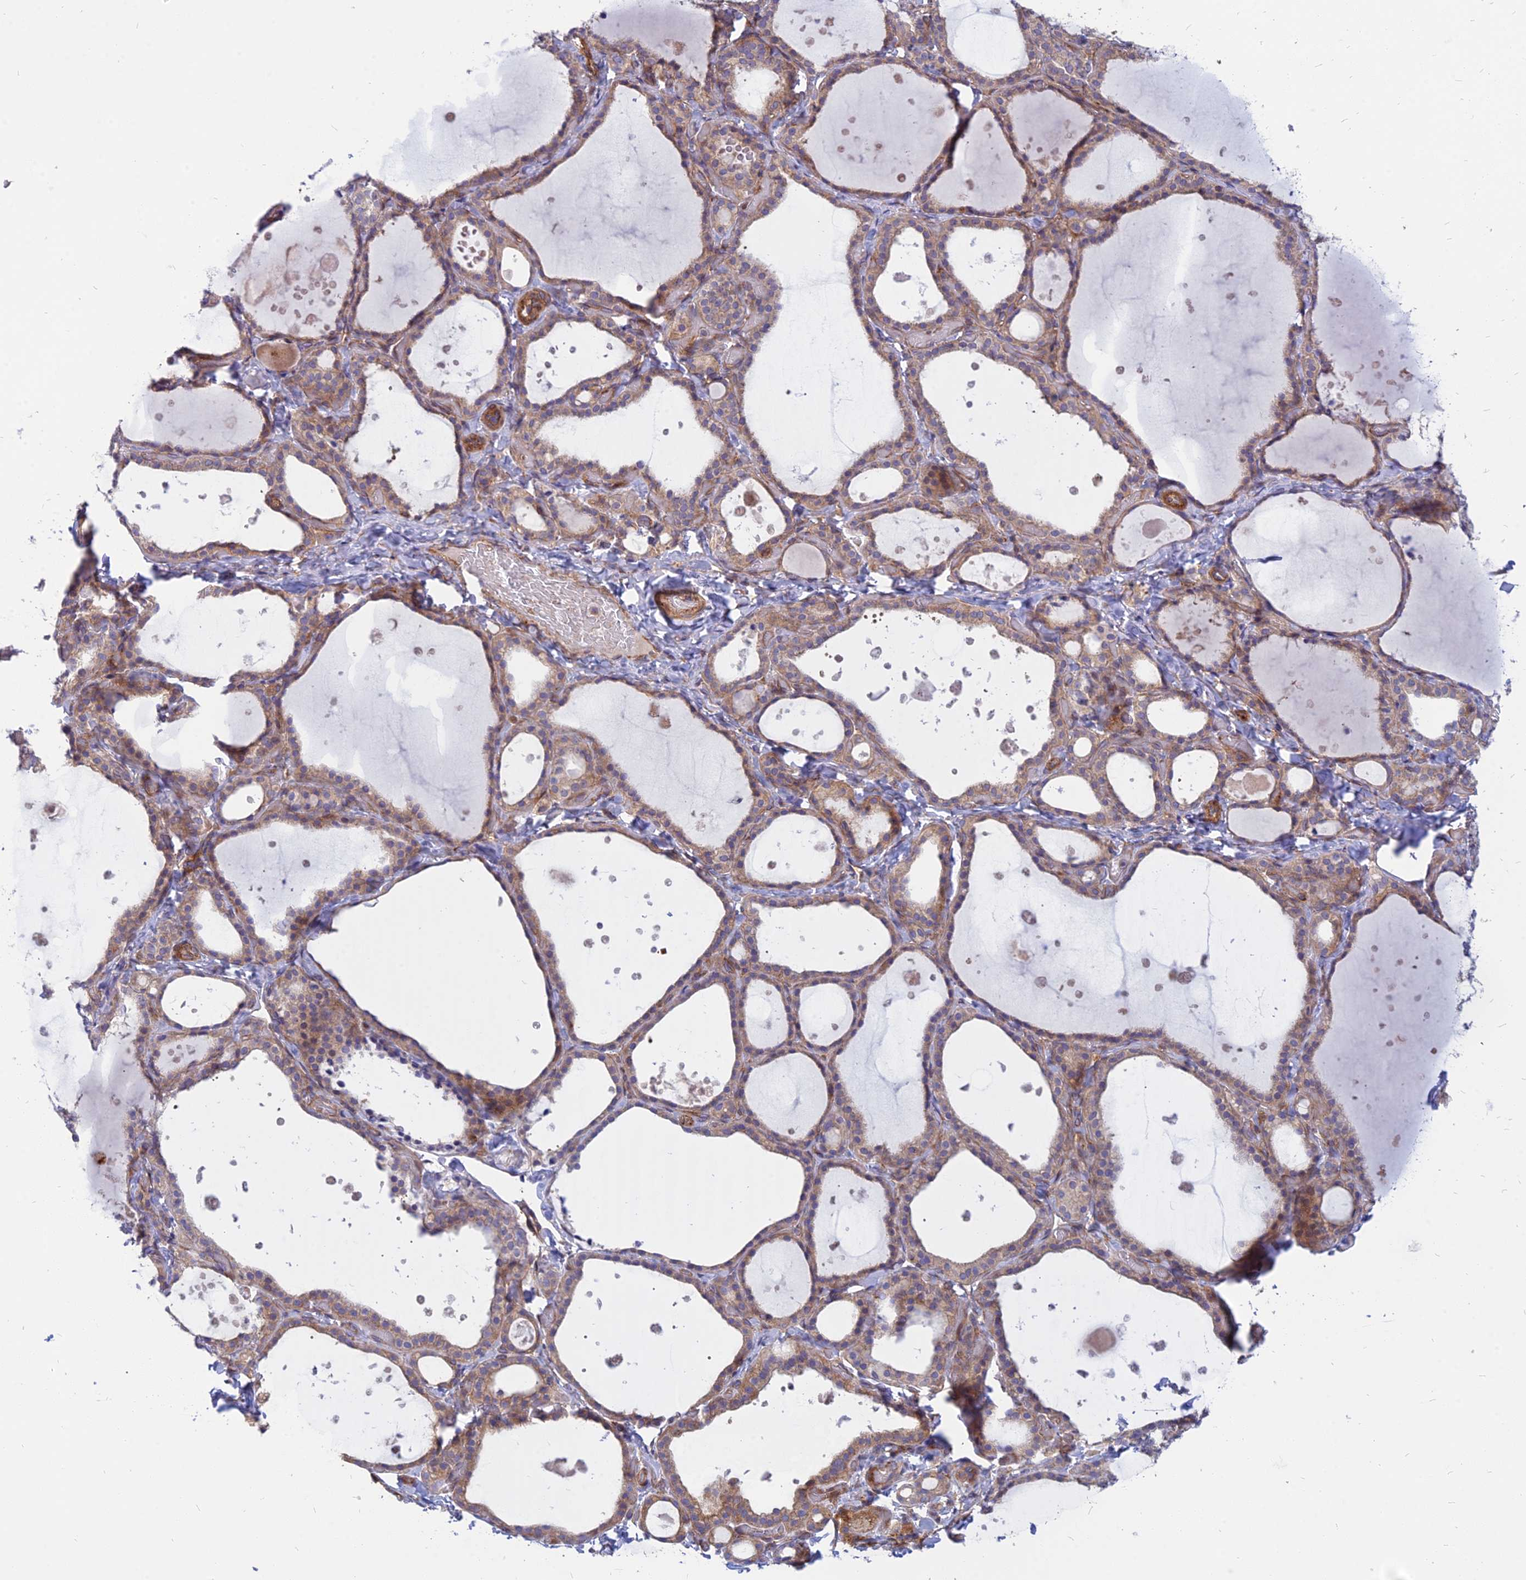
{"staining": {"intensity": "weak", "quantity": ">75%", "location": "cytoplasmic/membranous"}, "tissue": "thyroid gland", "cell_type": "Glandular cells", "image_type": "normal", "snomed": [{"axis": "morphology", "description": "Normal tissue, NOS"}, {"axis": "topography", "description": "Thyroid gland"}], "caption": "DAB (3,3'-diaminobenzidine) immunohistochemical staining of normal human thyroid gland exhibits weak cytoplasmic/membranous protein positivity in approximately >75% of glandular cells.", "gene": "PHKA2", "patient": {"sex": "female", "age": 44}}